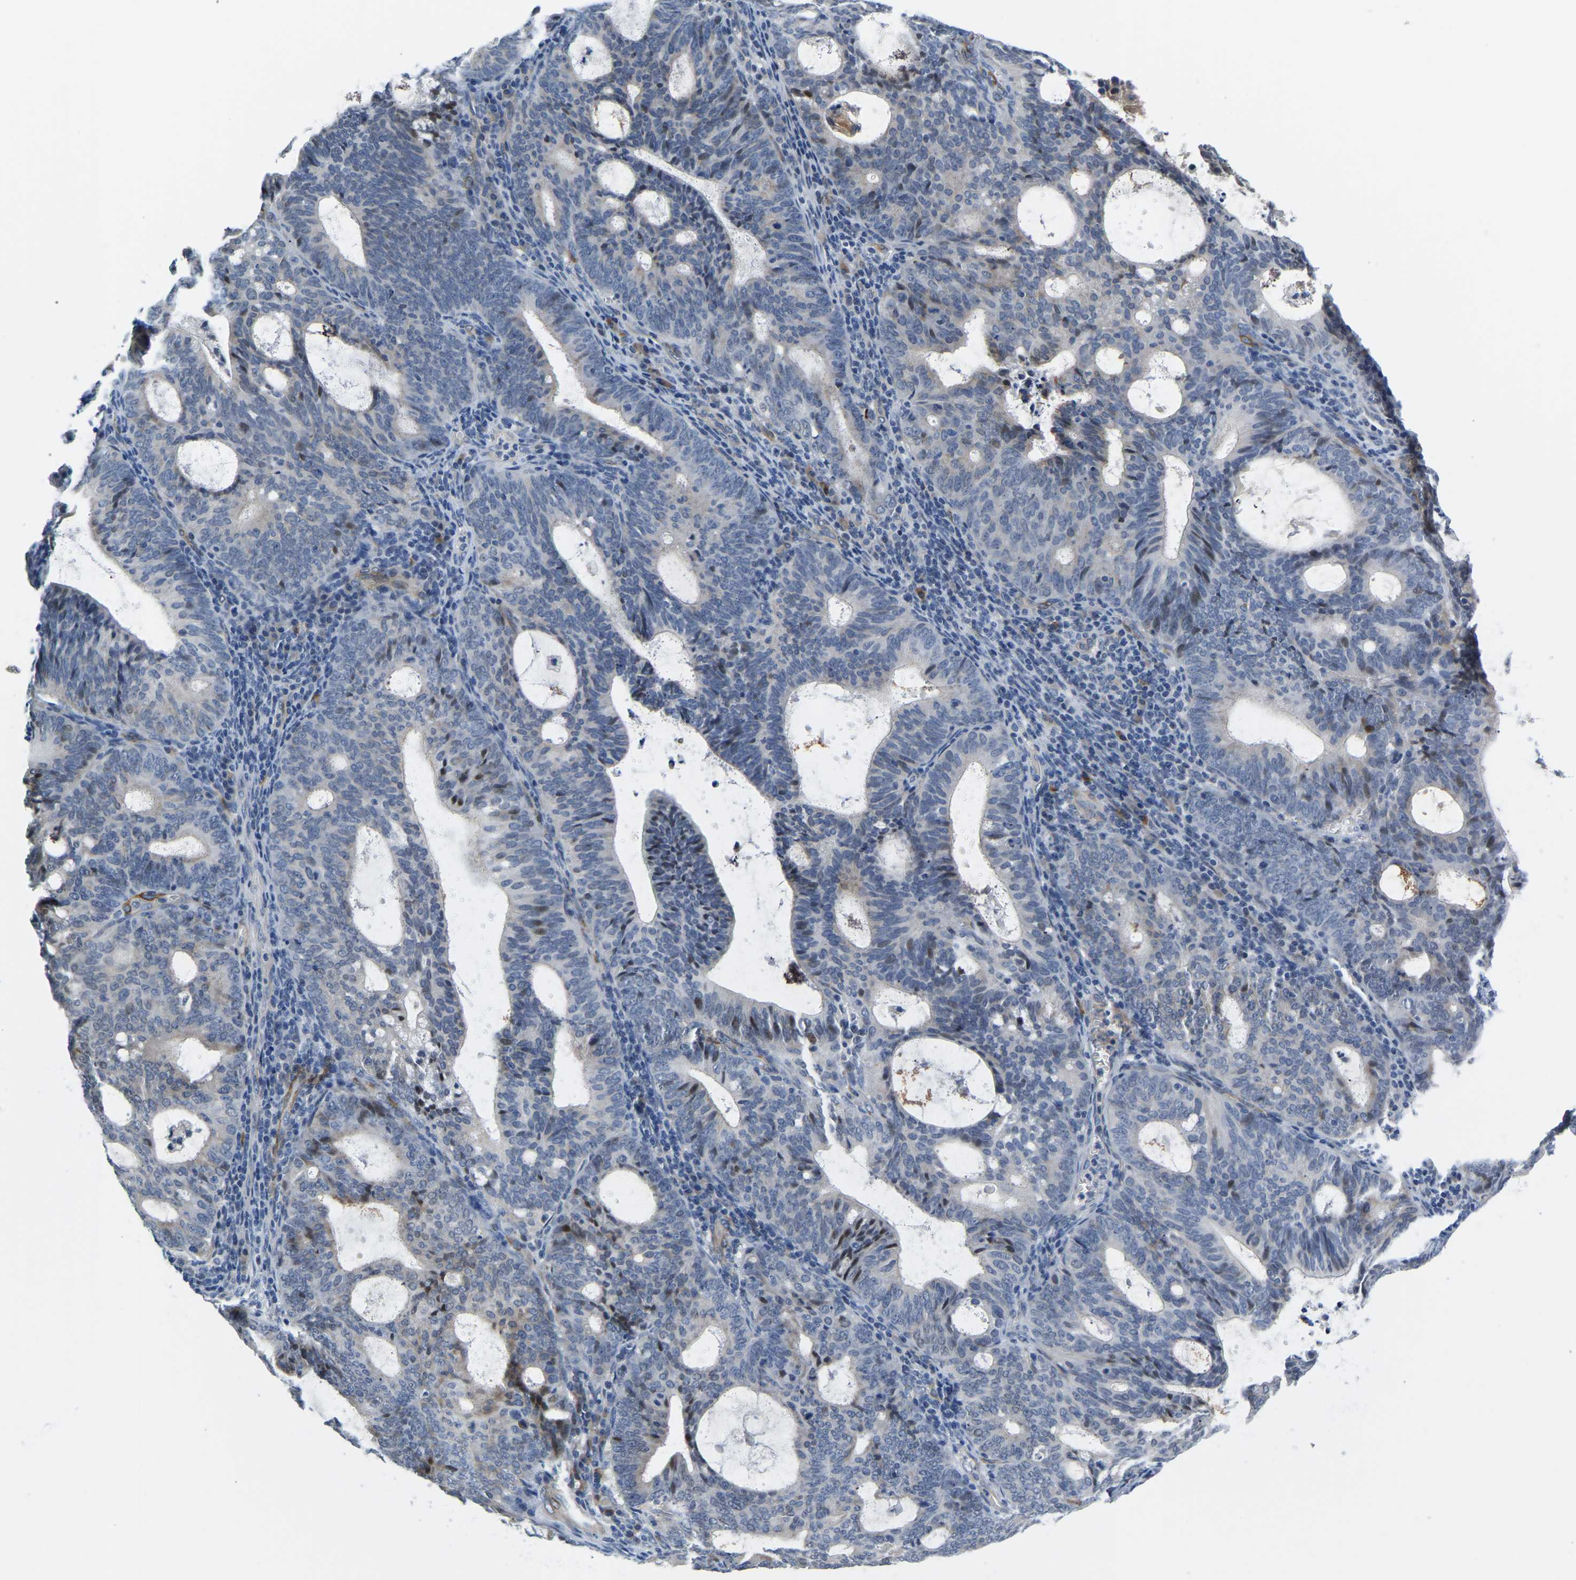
{"staining": {"intensity": "negative", "quantity": "none", "location": "none"}, "tissue": "endometrial cancer", "cell_type": "Tumor cells", "image_type": "cancer", "snomed": [{"axis": "morphology", "description": "Adenocarcinoma, NOS"}, {"axis": "topography", "description": "Uterus"}], "caption": "An IHC photomicrograph of endometrial cancer (adenocarcinoma) is shown. There is no staining in tumor cells of endometrial cancer (adenocarcinoma).", "gene": "LIAS", "patient": {"sex": "female", "age": 83}}